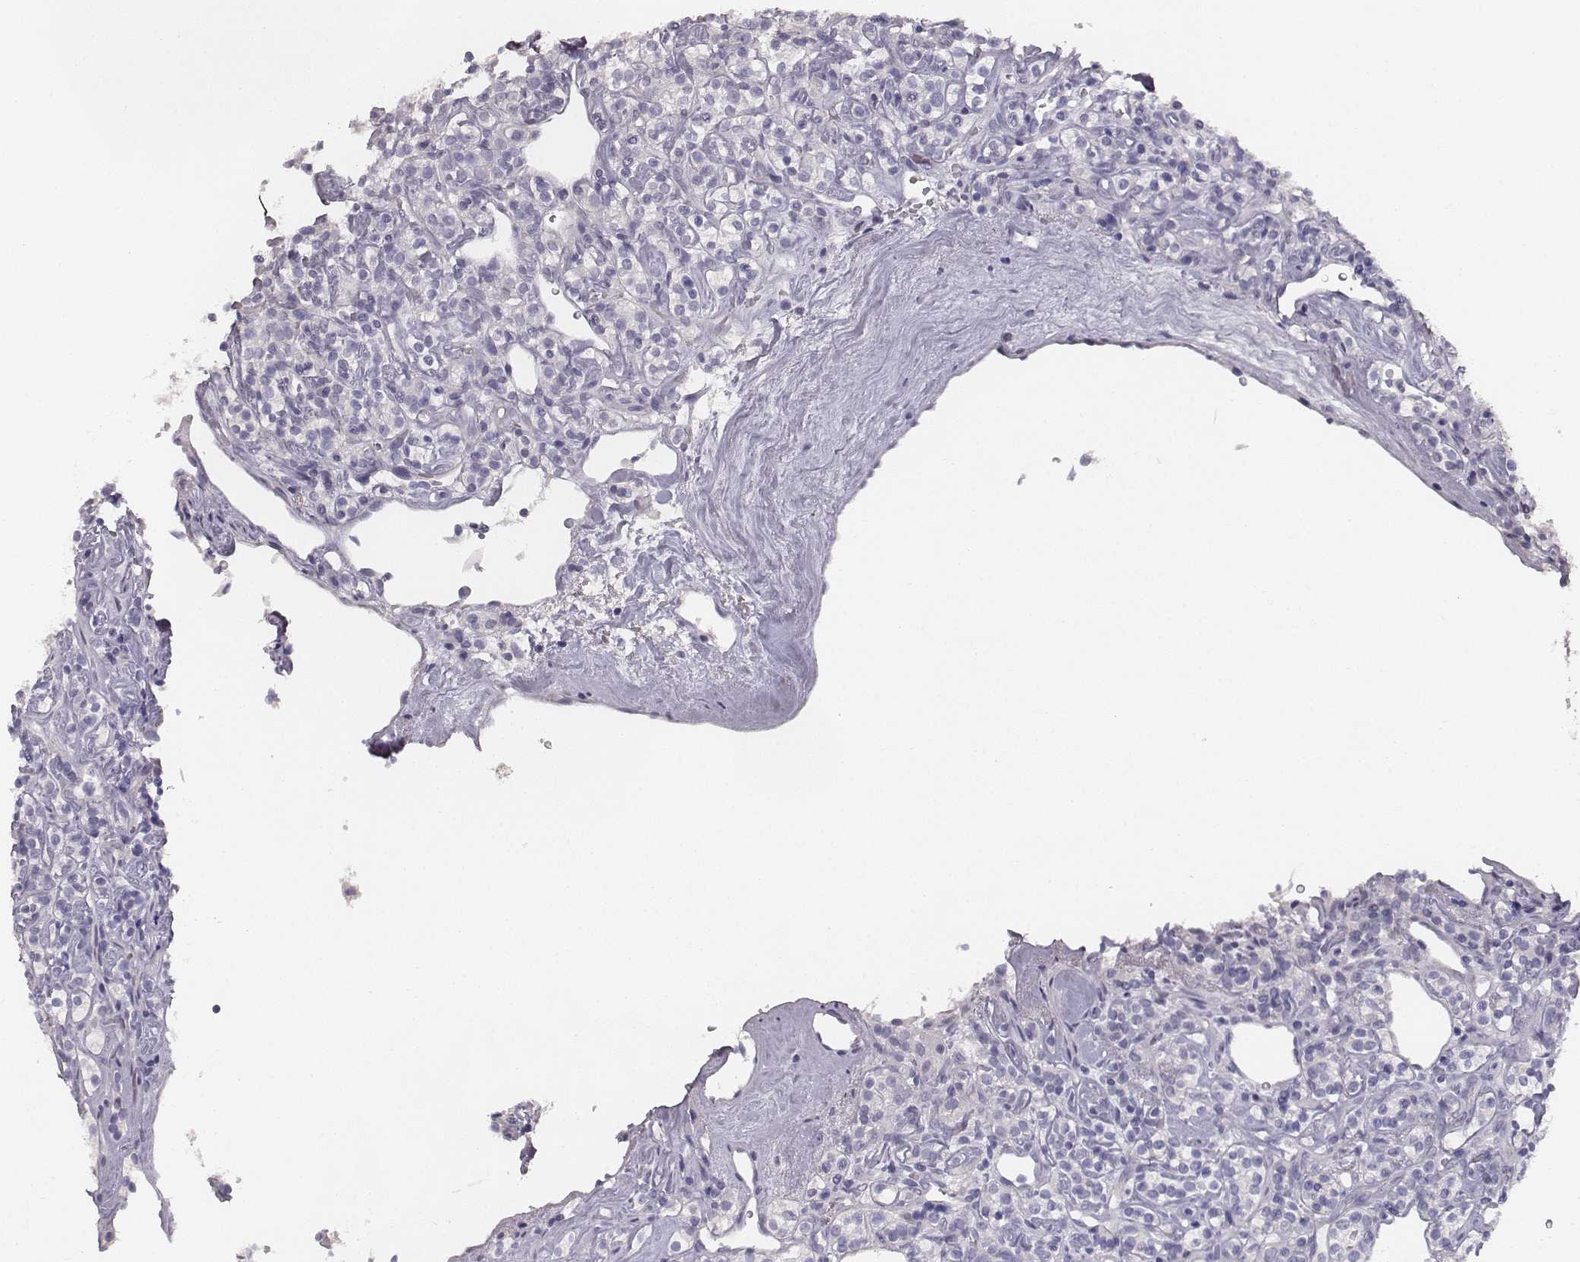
{"staining": {"intensity": "negative", "quantity": "none", "location": "none"}, "tissue": "renal cancer", "cell_type": "Tumor cells", "image_type": "cancer", "snomed": [{"axis": "morphology", "description": "Adenocarcinoma, NOS"}, {"axis": "topography", "description": "Kidney"}], "caption": "This is a micrograph of immunohistochemistry (IHC) staining of adenocarcinoma (renal), which shows no positivity in tumor cells.", "gene": "MYH6", "patient": {"sex": "male", "age": 77}}